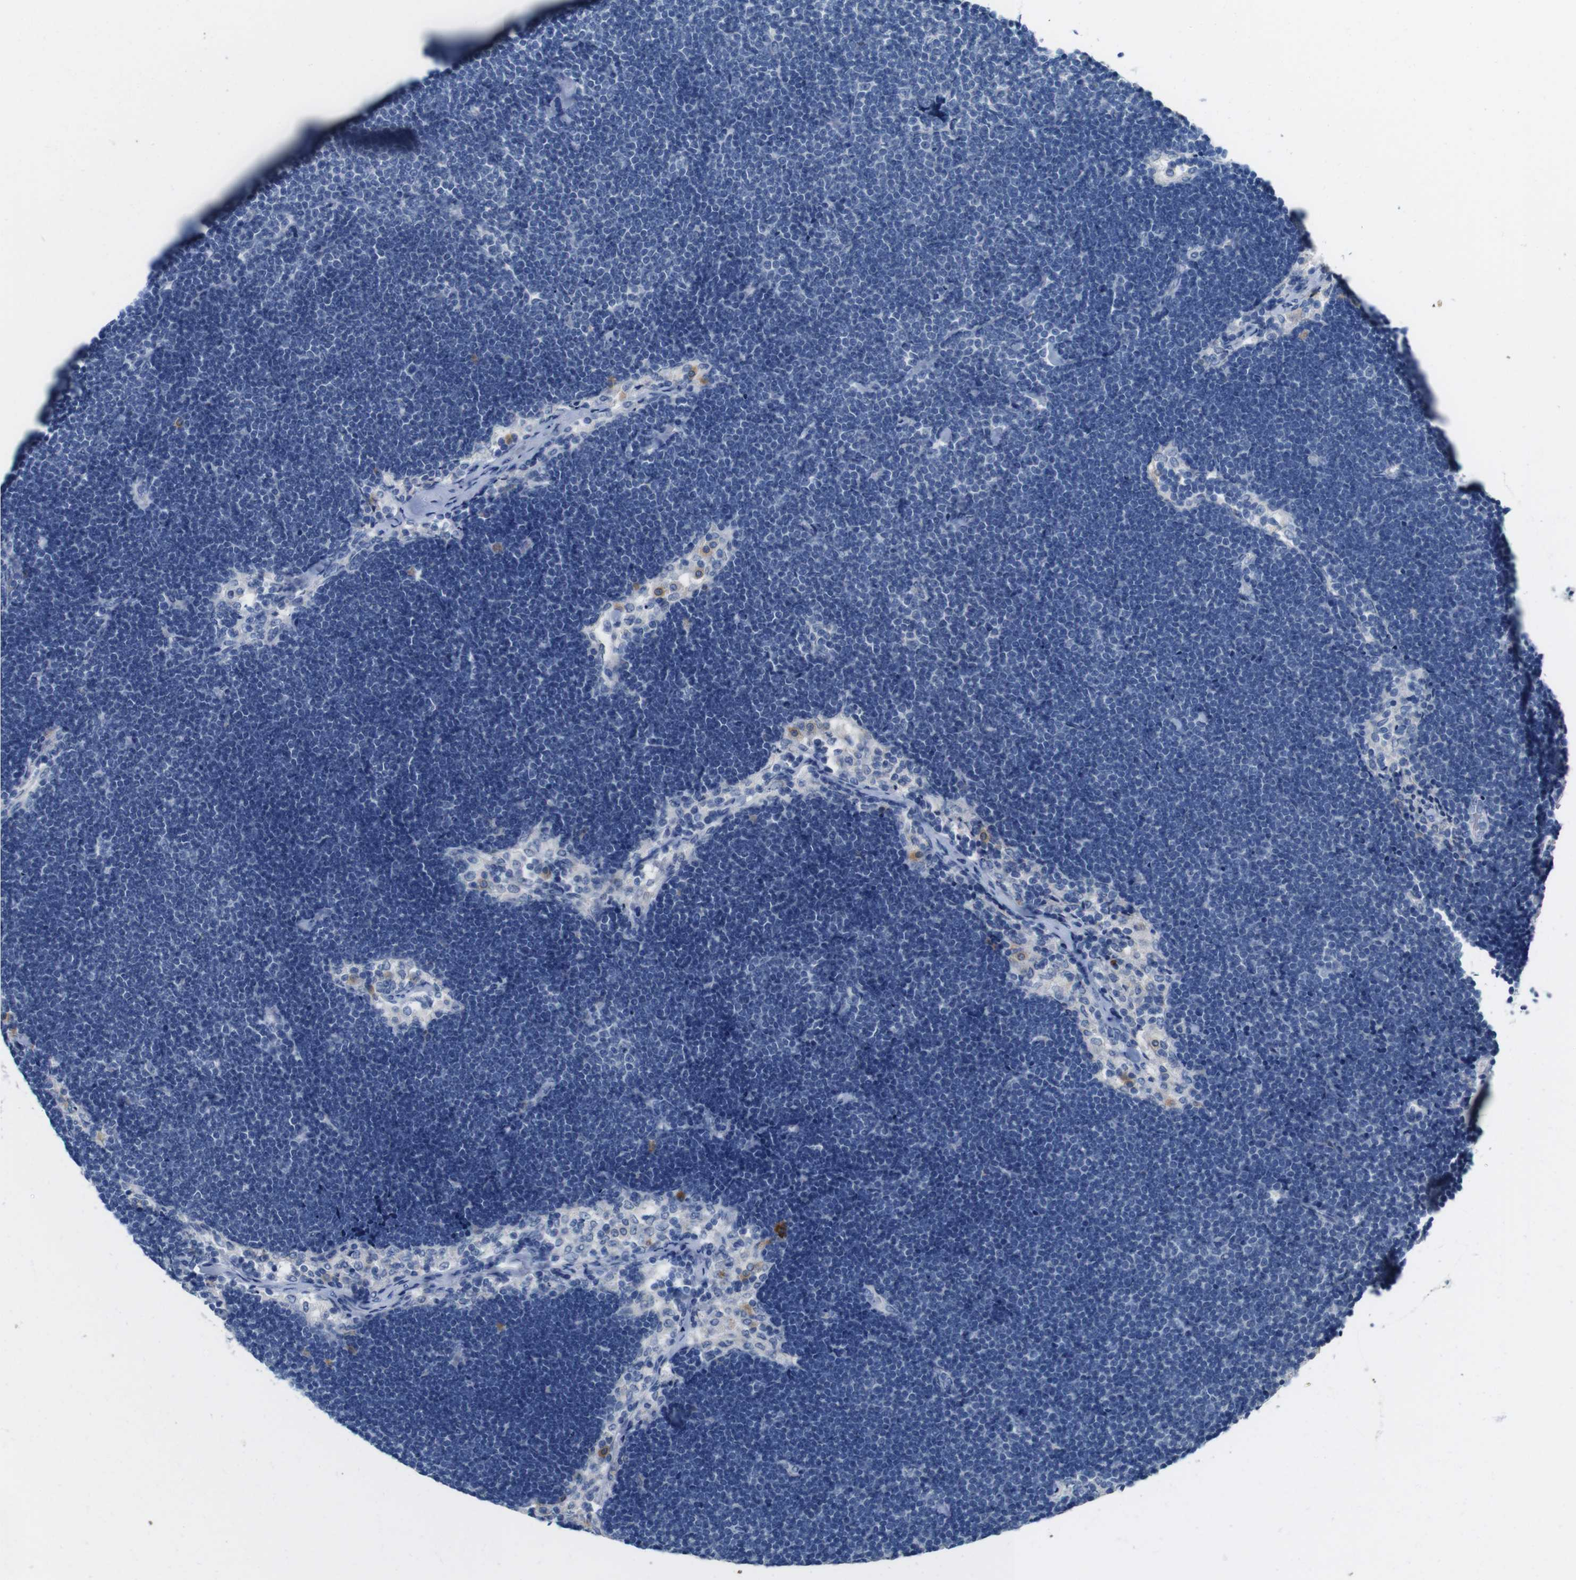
{"staining": {"intensity": "negative", "quantity": "none", "location": "none"}, "tissue": "lymph node", "cell_type": "Germinal center cells", "image_type": "normal", "snomed": [{"axis": "morphology", "description": "Normal tissue, NOS"}, {"axis": "topography", "description": "Lymph node"}], "caption": "Germinal center cells show no significant protein staining in normal lymph node.", "gene": "SLC2A8", "patient": {"sex": "male", "age": 63}}